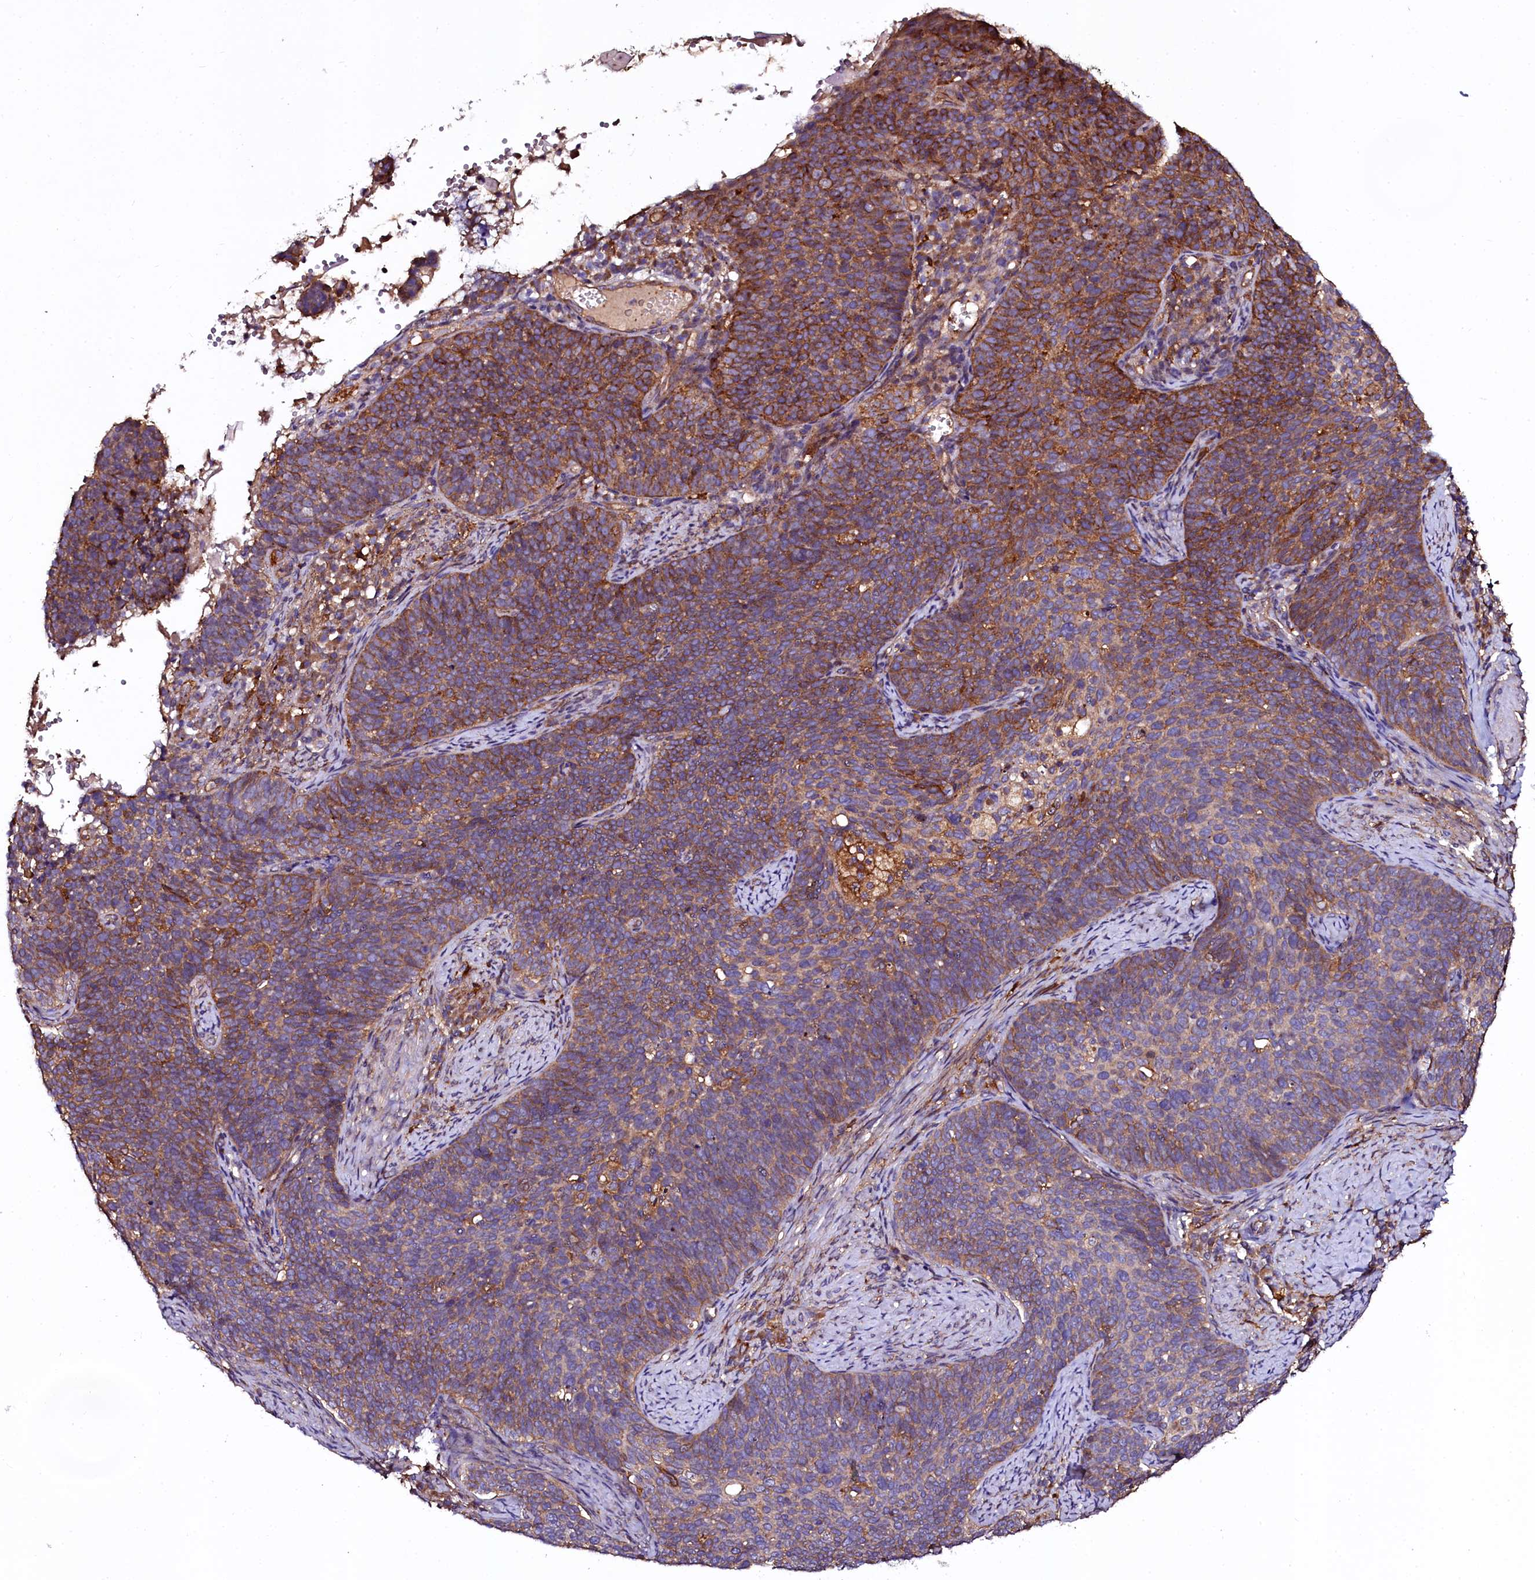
{"staining": {"intensity": "moderate", "quantity": "25%-75%", "location": "cytoplasmic/membranous"}, "tissue": "cervical cancer", "cell_type": "Tumor cells", "image_type": "cancer", "snomed": [{"axis": "morphology", "description": "Normal tissue, NOS"}, {"axis": "morphology", "description": "Squamous cell carcinoma, NOS"}, {"axis": "topography", "description": "Cervix"}], "caption": "A brown stain shows moderate cytoplasmic/membranous staining of a protein in squamous cell carcinoma (cervical) tumor cells.", "gene": "APPL2", "patient": {"sex": "female", "age": 39}}